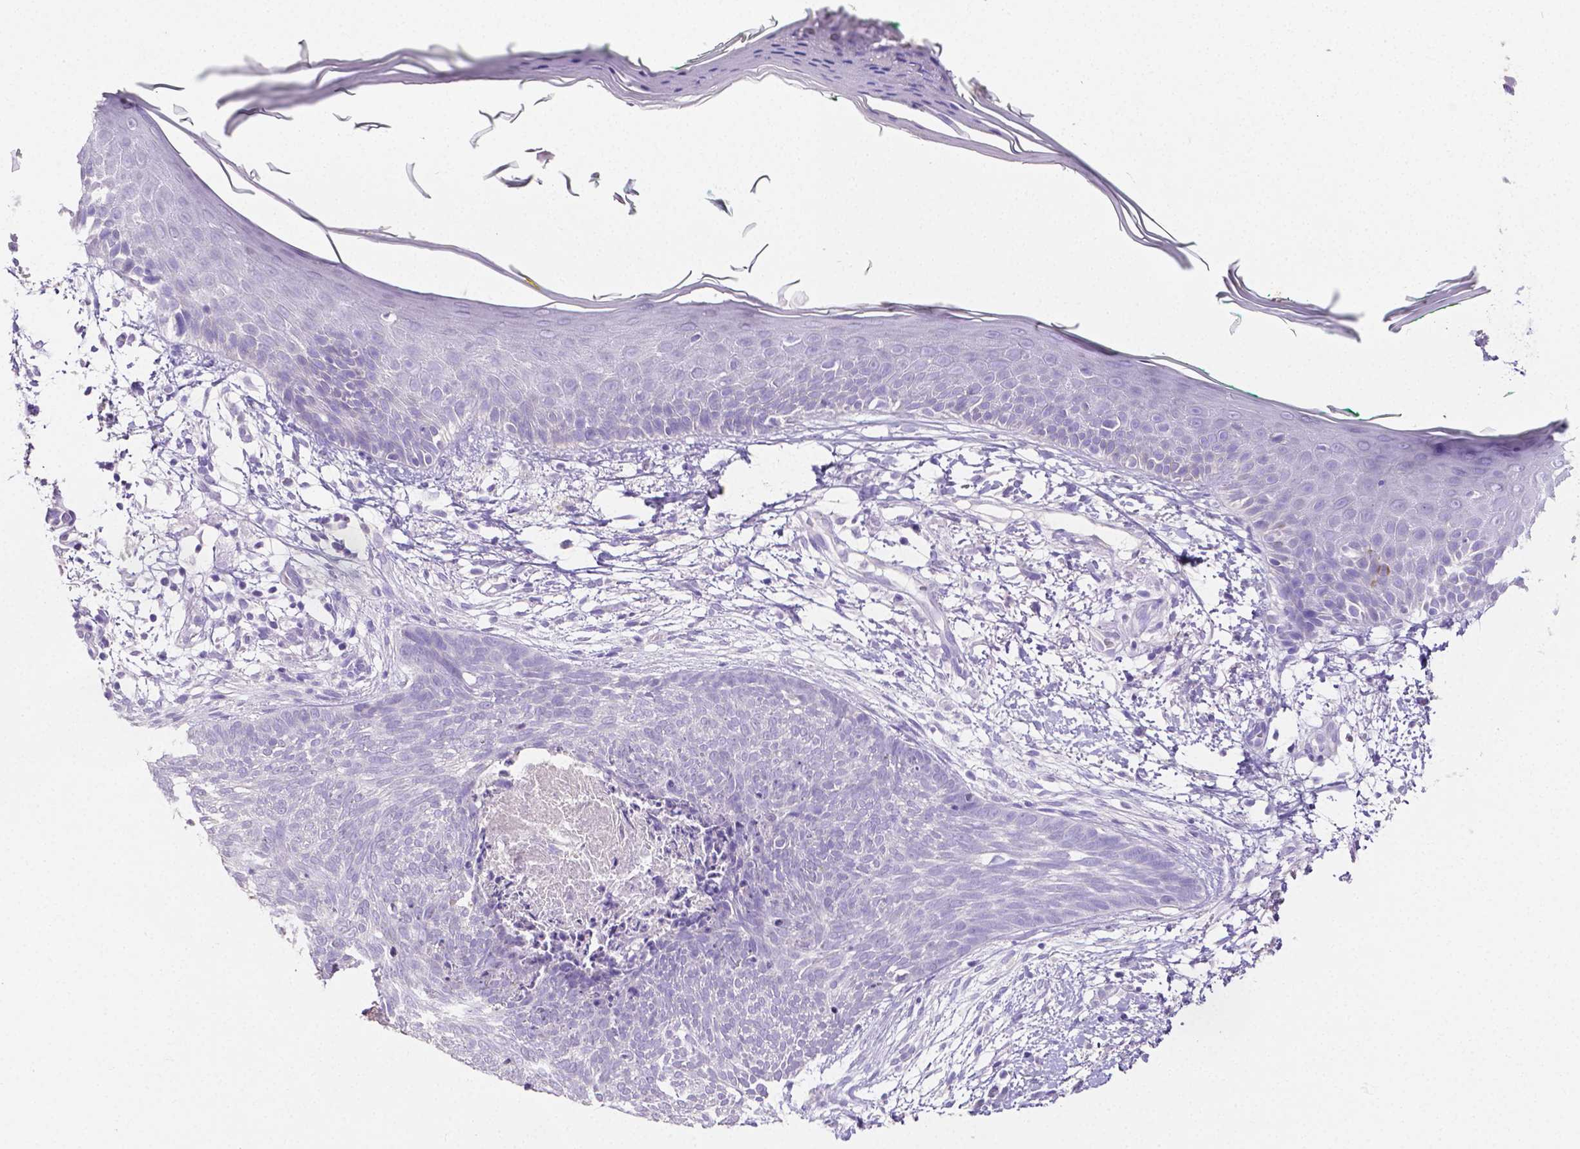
{"staining": {"intensity": "negative", "quantity": "none", "location": "none"}, "tissue": "skin cancer", "cell_type": "Tumor cells", "image_type": "cancer", "snomed": [{"axis": "morphology", "description": "Normal tissue, NOS"}, {"axis": "morphology", "description": "Basal cell carcinoma"}, {"axis": "topography", "description": "Skin"}], "caption": "Skin basal cell carcinoma stained for a protein using immunohistochemistry demonstrates no positivity tumor cells.", "gene": "SLC22A2", "patient": {"sex": "male", "age": 84}}